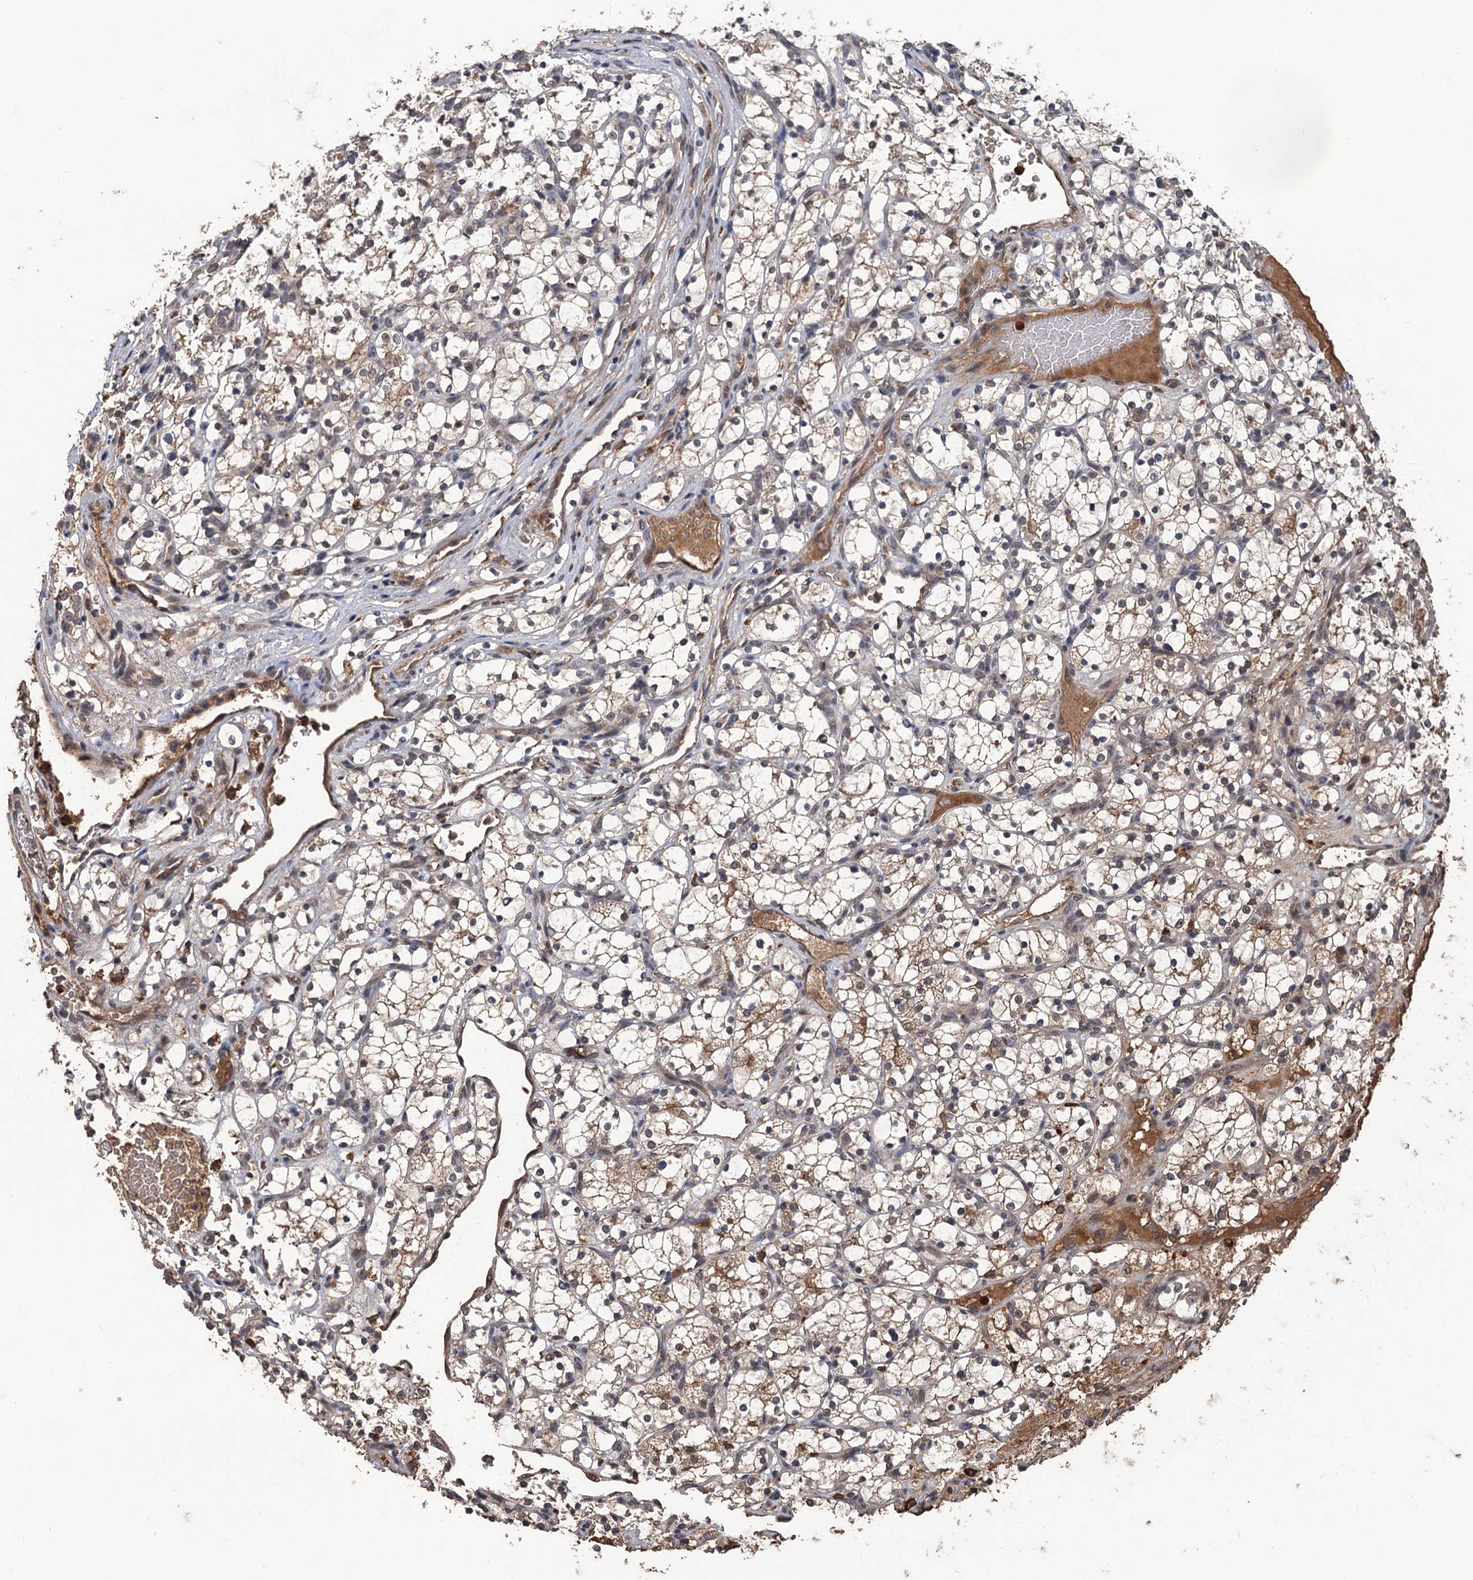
{"staining": {"intensity": "negative", "quantity": "none", "location": "none"}, "tissue": "renal cancer", "cell_type": "Tumor cells", "image_type": "cancer", "snomed": [{"axis": "morphology", "description": "Adenocarcinoma, NOS"}, {"axis": "topography", "description": "Kidney"}], "caption": "This is a histopathology image of immunohistochemistry staining of renal cancer, which shows no staining in tumor cells.", "gene": "ZNF438", "patient": {"sex": "female", "age": 69}}